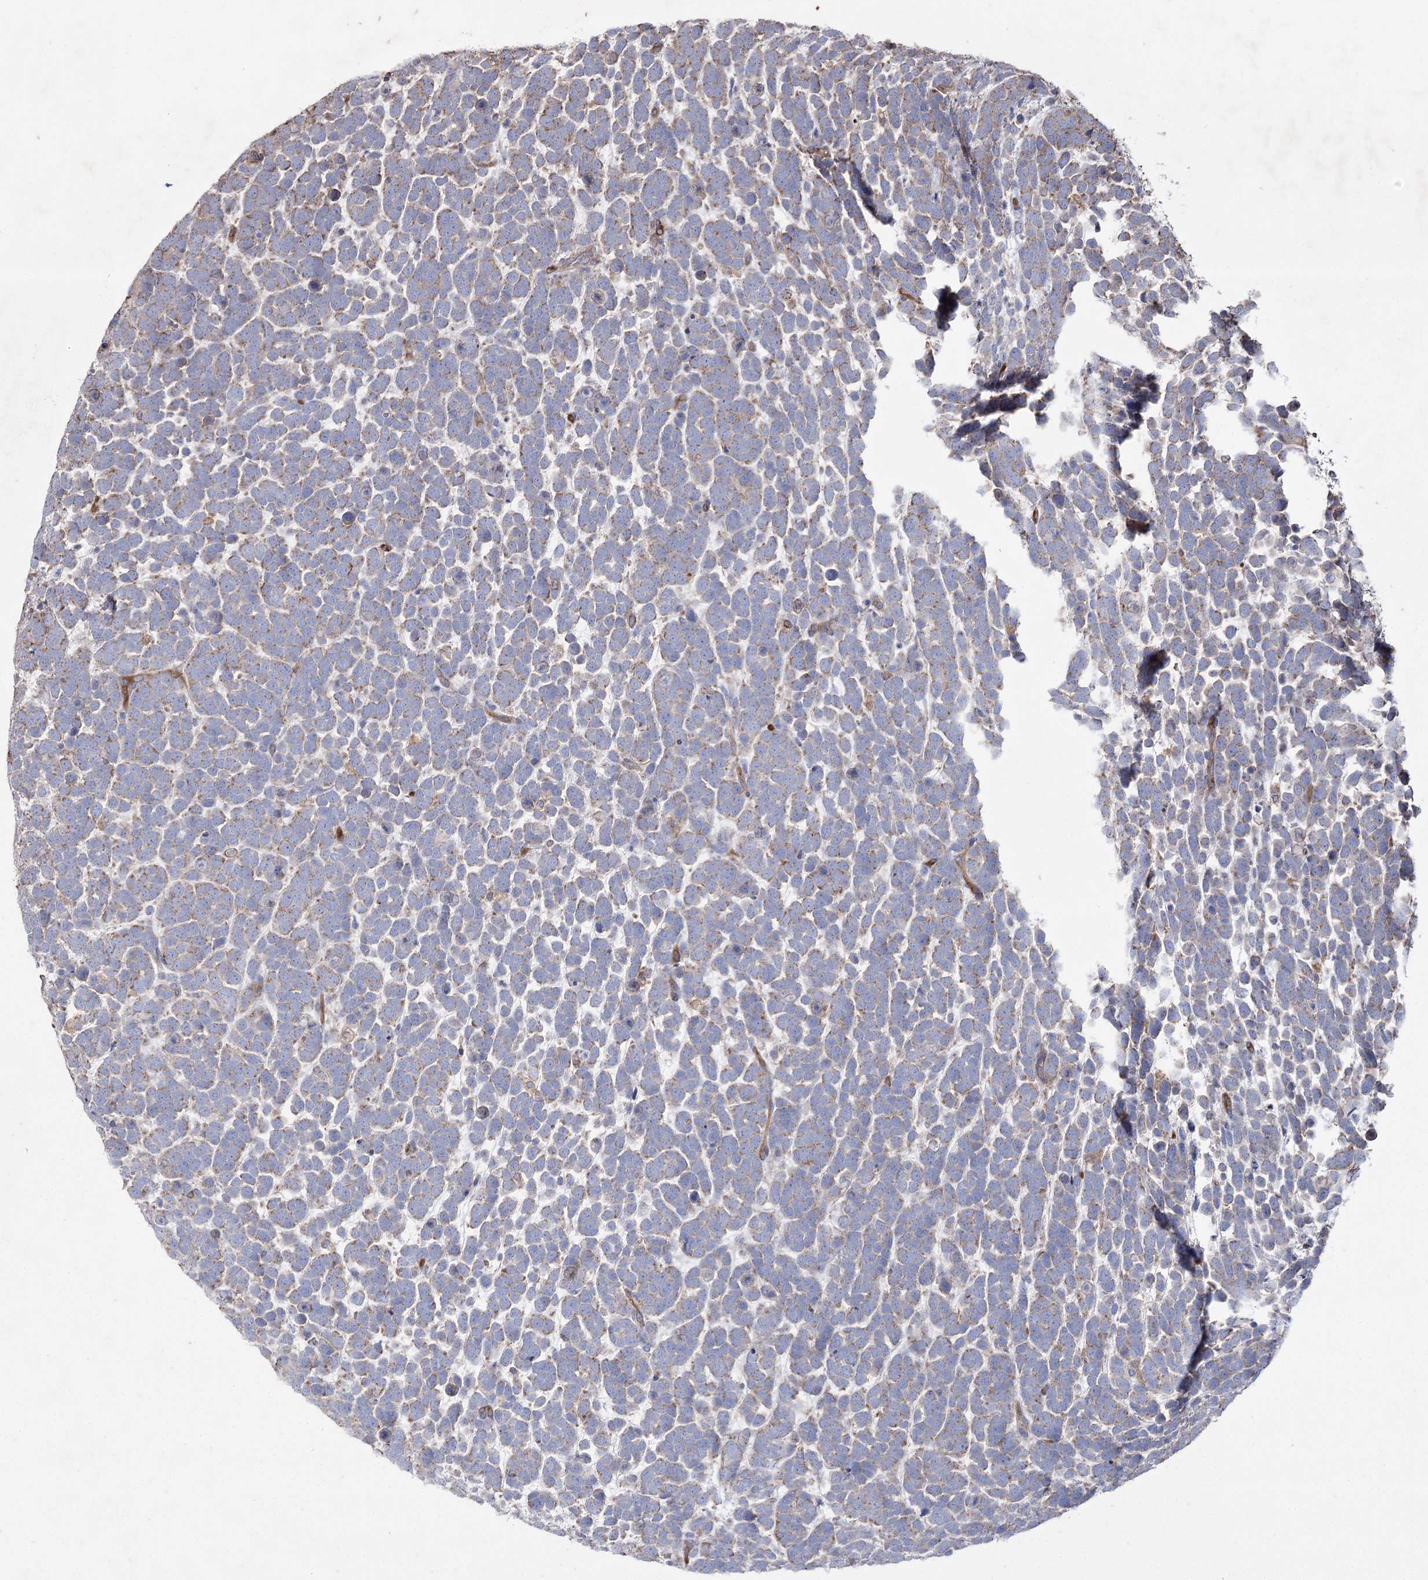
{"staining": {"intensity": "weak", "quantity": "<25%", "location": "cytoplasmic/membranous"}, "tissue": "urothelial cancer", "cell_type": "Tumor cells", "image_type": "cancer", "snomed": [{"axis": "morphology", "description": "Urothelial carcinoma, High grade"}, {"axis": "topography", "description": "Urinary bladder"}], "caption": "An image of human urothelial cancer is negative for staining in tumor cells.", "gene": "SH3TC1", "patient": {"sex": "female", "age": 82}}